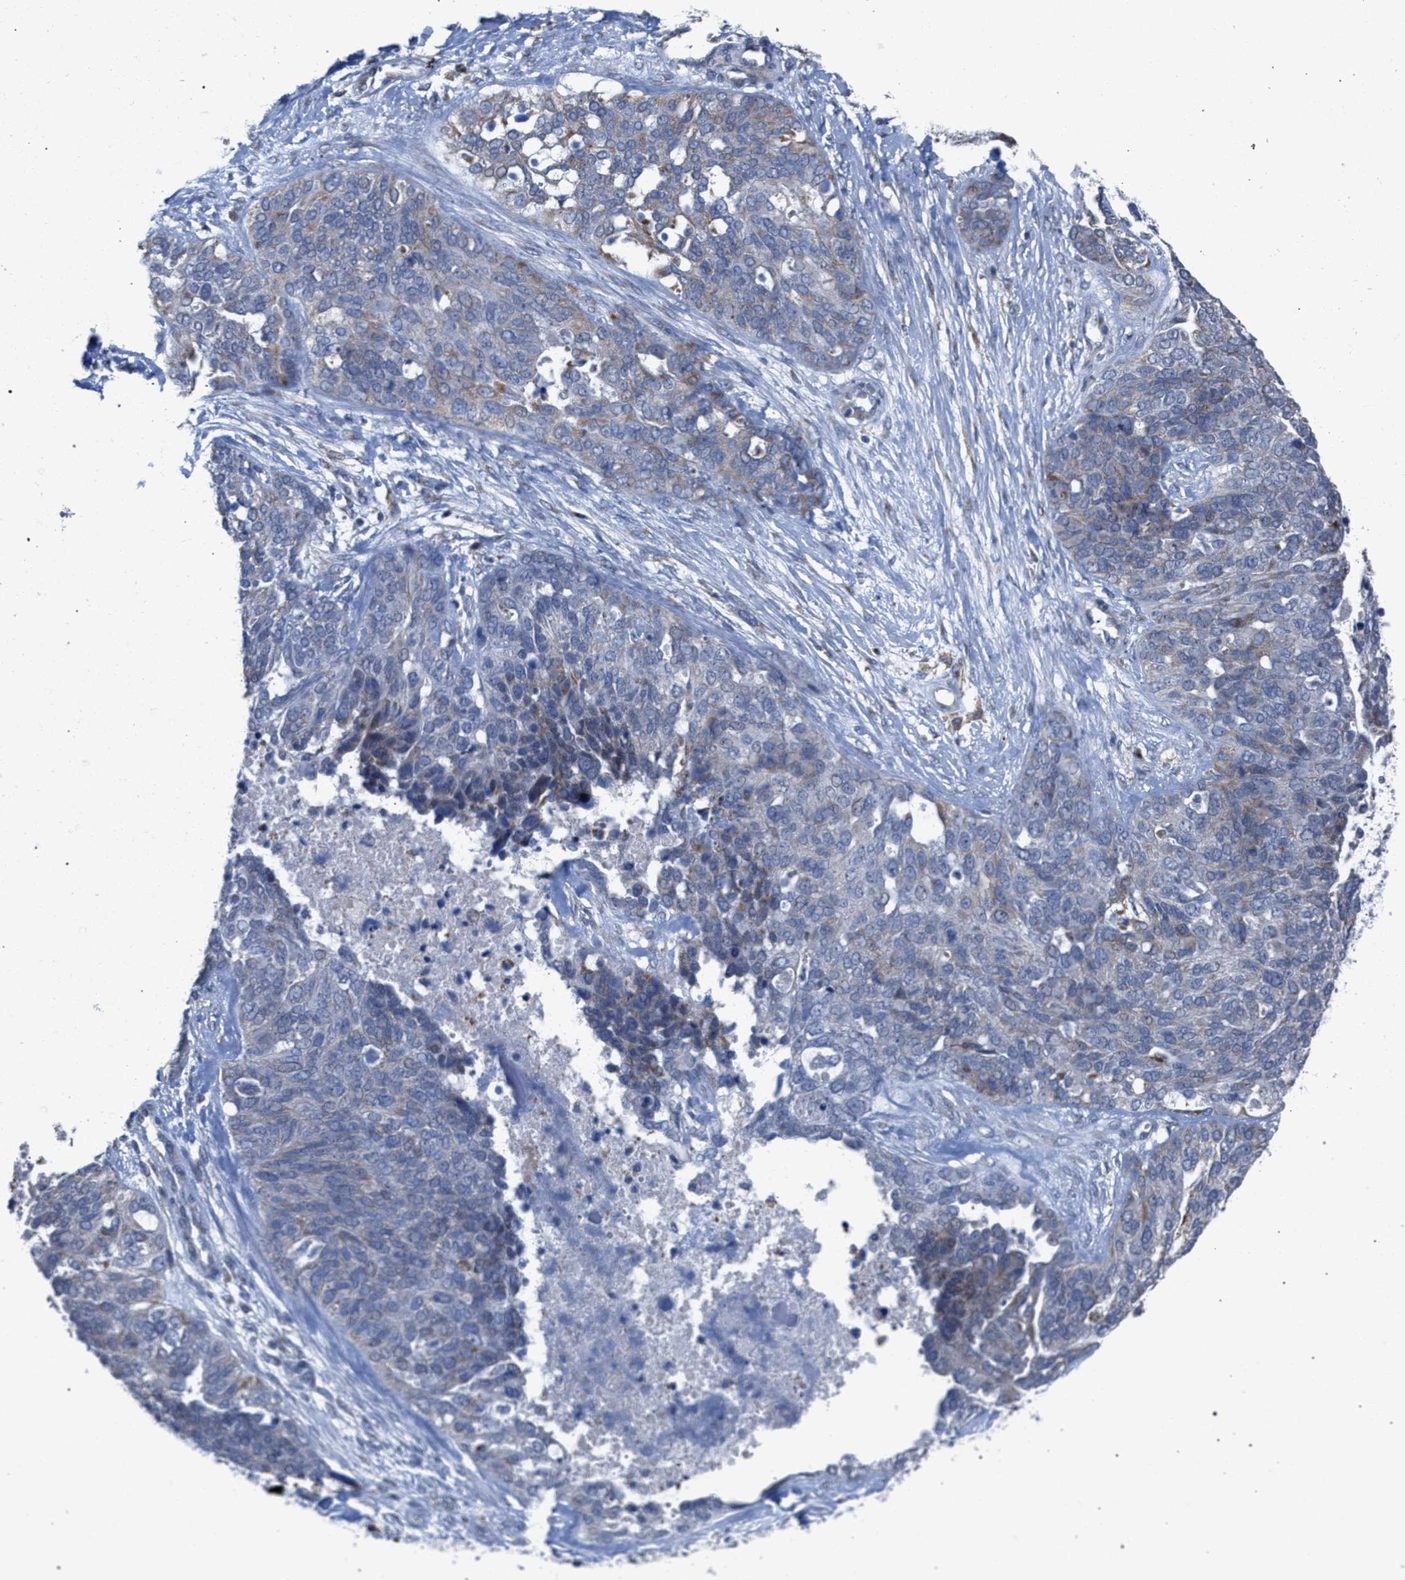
{"staining": {"intensity": "weak", "quantity": "<25%", "location": "cytoplasmic/membranous"}, "tissue": "ovarian cancer", "cell_type": "Tumor cells", "image_type": "cancer", "snomed": [{"axis": "morphology", "description": "Cystadenocarcinoma, serous, NOS"}, {"axis": "topography", "description": "Ovary"}], "caption": "The micrograph shows no significant expression in tumor cells of ovarian serous cystadenocarcinoma.", "gene": "RNF135", "patient": {"sex": "female", "age": 44}}